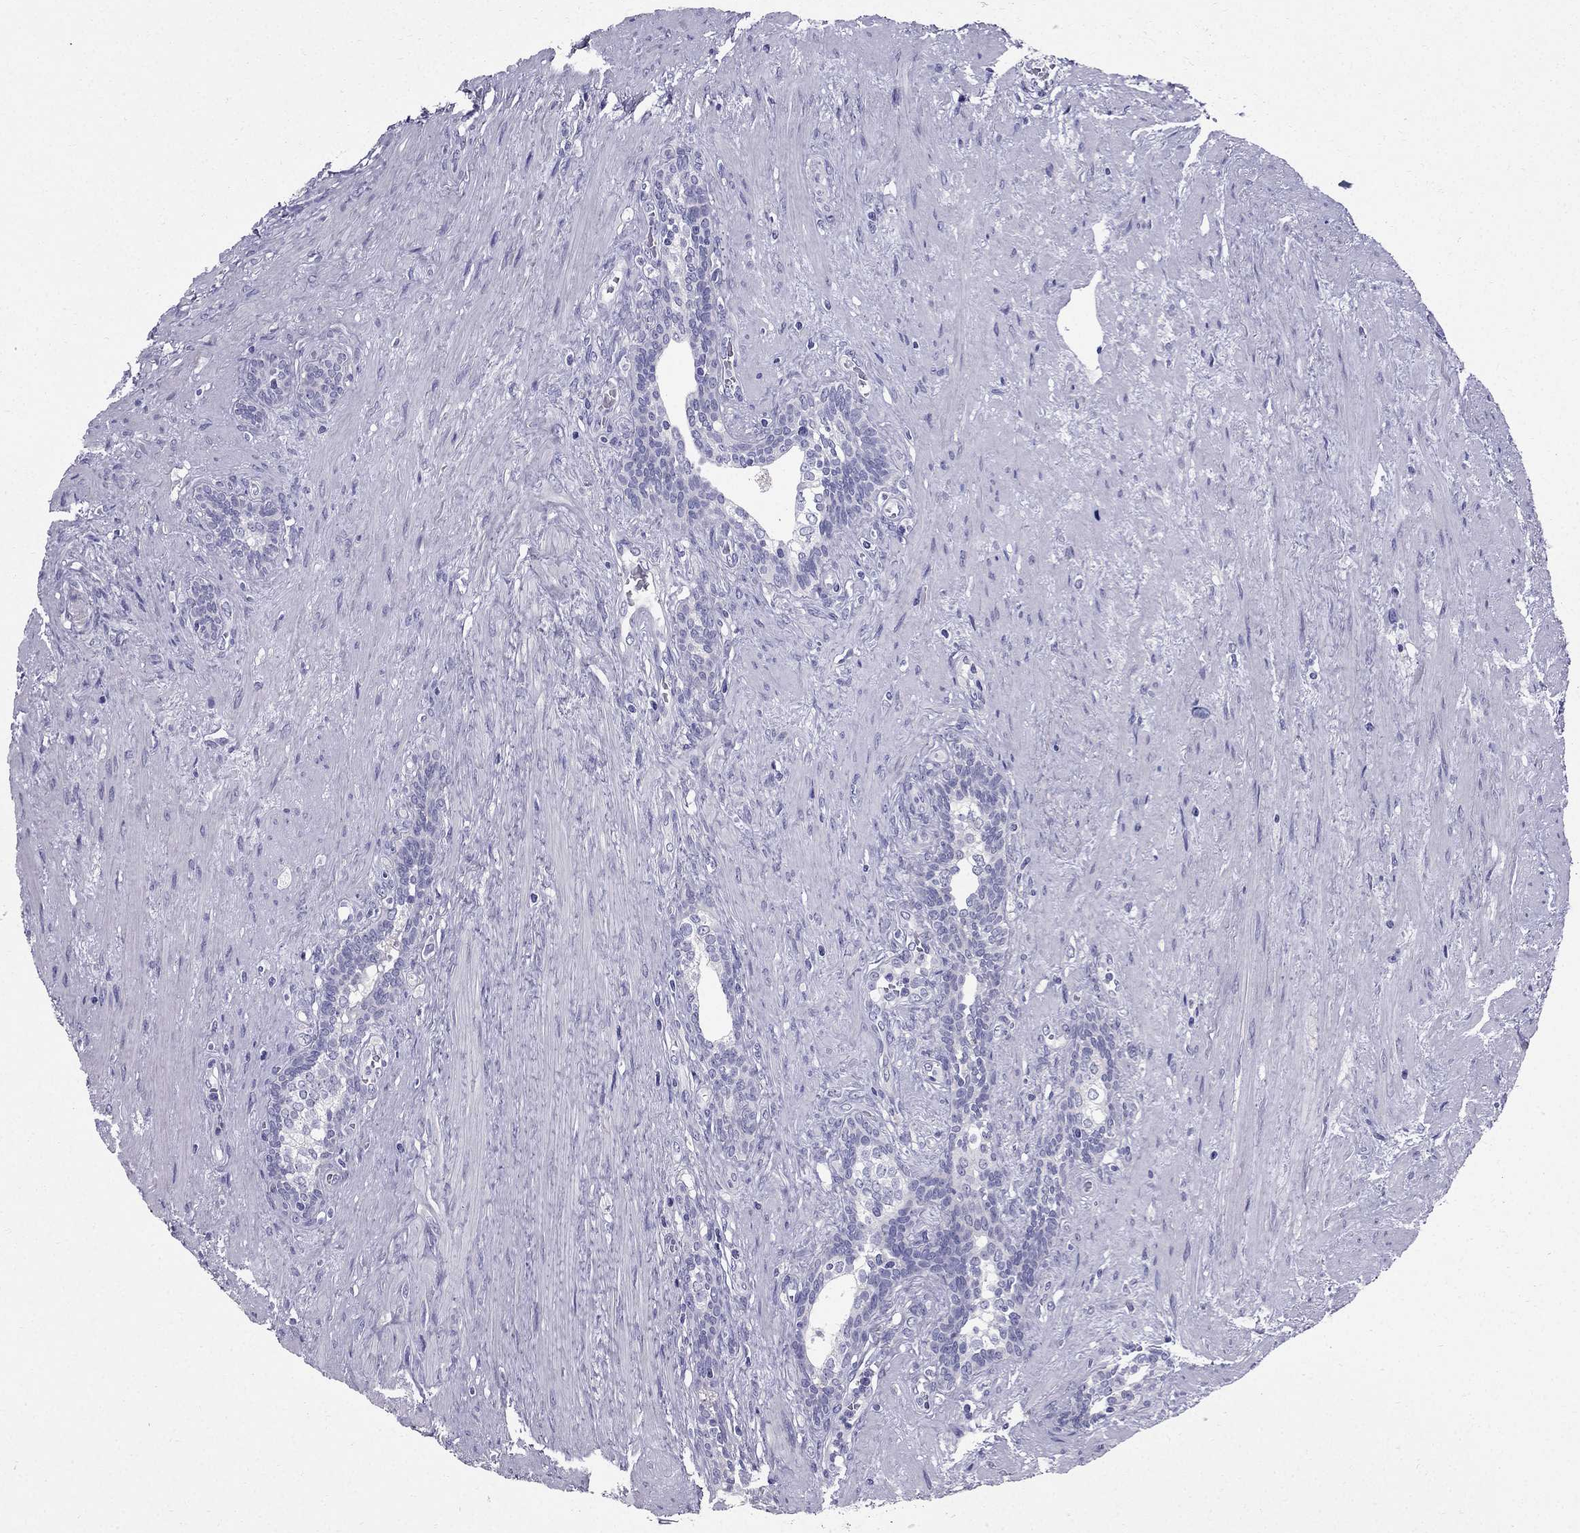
{"staining": {"intensity": "negative", "quantity": "none", "location": "none"}, "tissue": "prostate cancer", "cell_type": "Tumor cells", "image_type": "cancer", "snomed": [{"axis": "morphology", "description": "Adenocarcinoma, NOS"}, {"axis": "morphology", "description": "Adenocarcinoma, High grade"}, {"axis": "topography", "description": "Prostate"}], "caption": "Protein analysis of prostate adenocarcinoma (high-grade) shows no significant staining in tumor cells. Brightfield microscopy of immunohistochemistry stained with DAB (3,3'-diaminobenzidine) (brown) and hematoxylin (blue), captured at high magnification.", "gene": "ZNF541", "patient": {"sex": "male", "age": 61}}